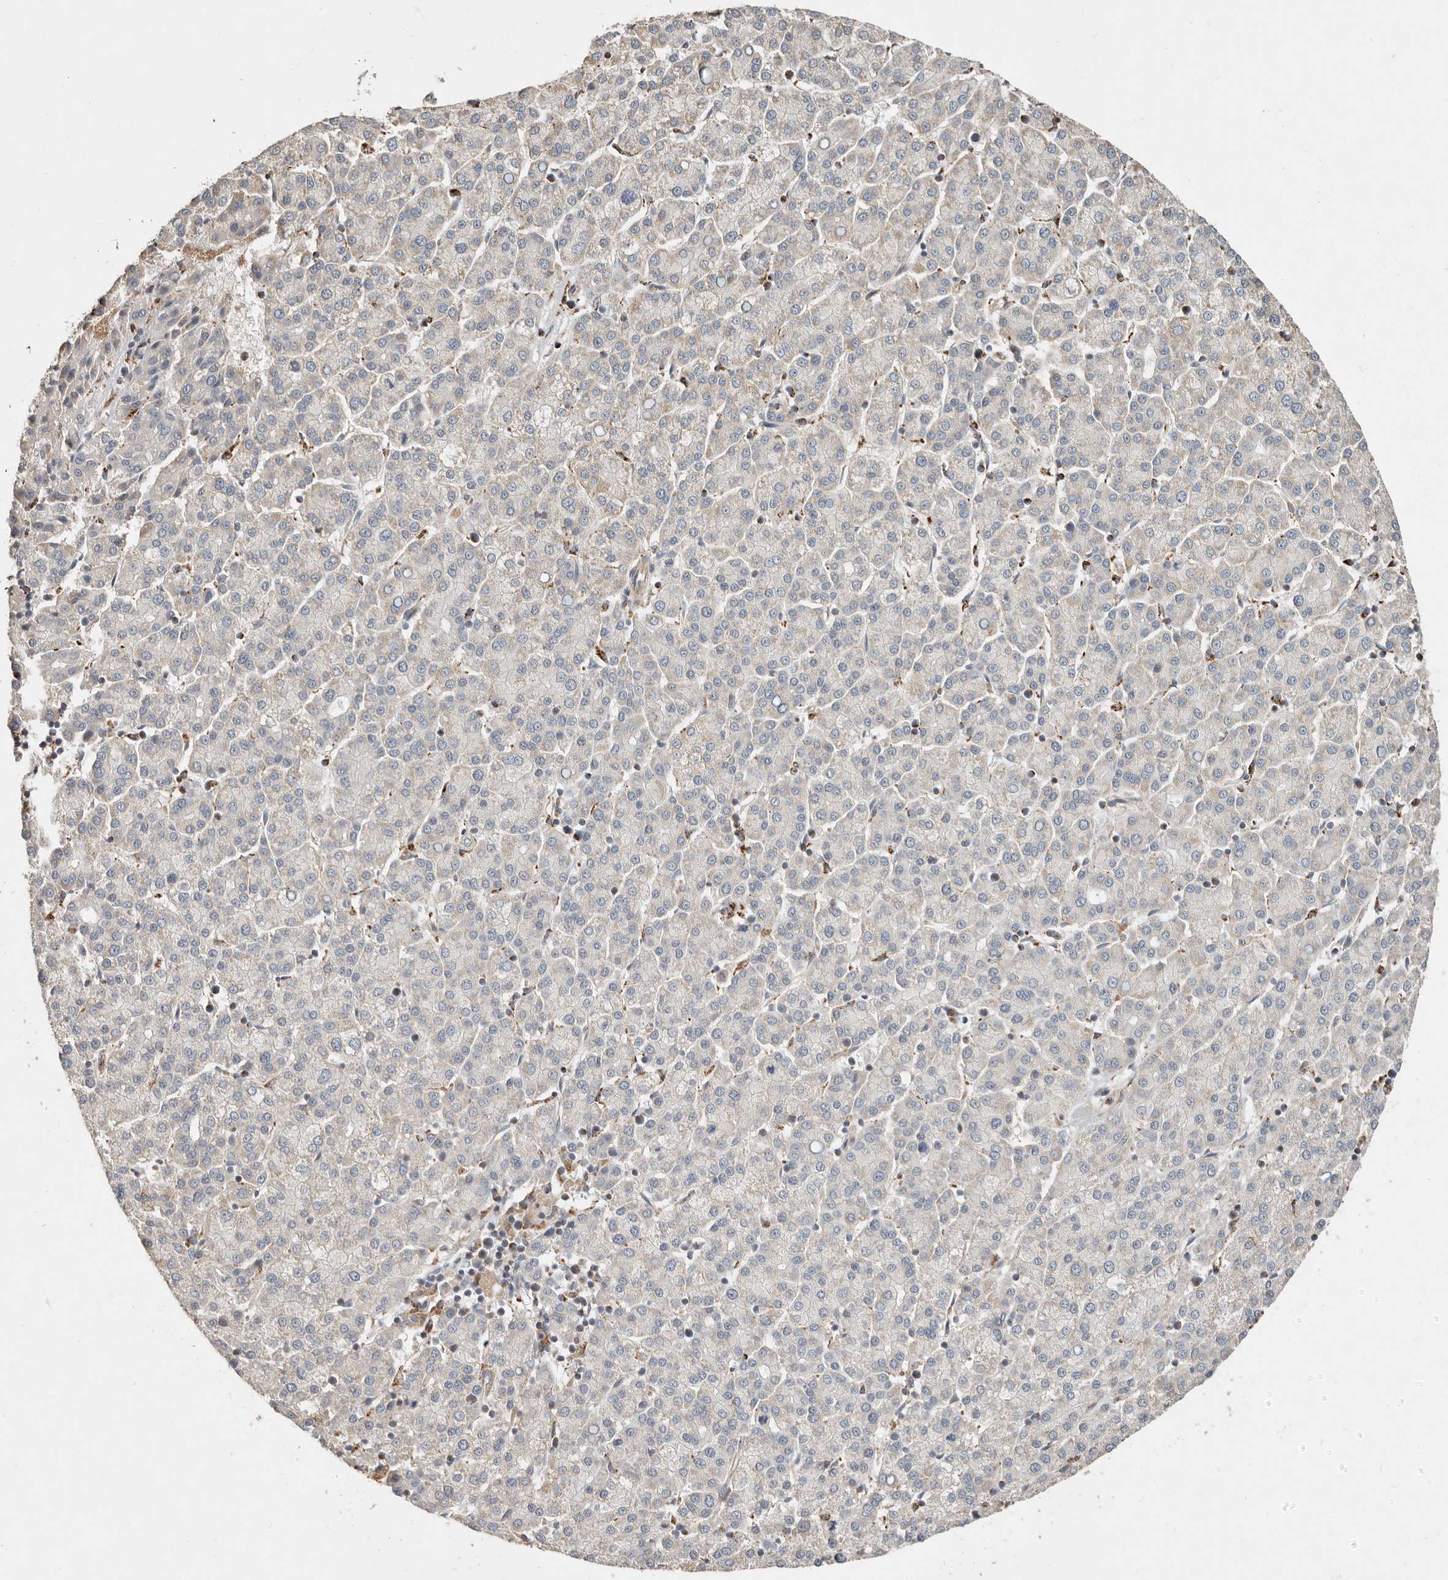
{"staining": {"intensity": "negative", "quantity": "none", "location": "none"}, "tissue": "liver cancer", "cell_type": "Tumor cells", "image_type": "cancer", "snomed": [{"axis": "morphology", "description": "Carcinoma, Hepatocellular, NOS"}, {"axis": "topography", "description": "Liver"}], "caption": "DAB immunohistochemical staining of human liver hepatocellular carcinoma shows no significant staining in tumor cells. (Immunohistochemistry (ihc), brightfield microscopy, high magnification).", "gene": "ARHGEF10L", "patient": {"sex": "female", "age": 58}}